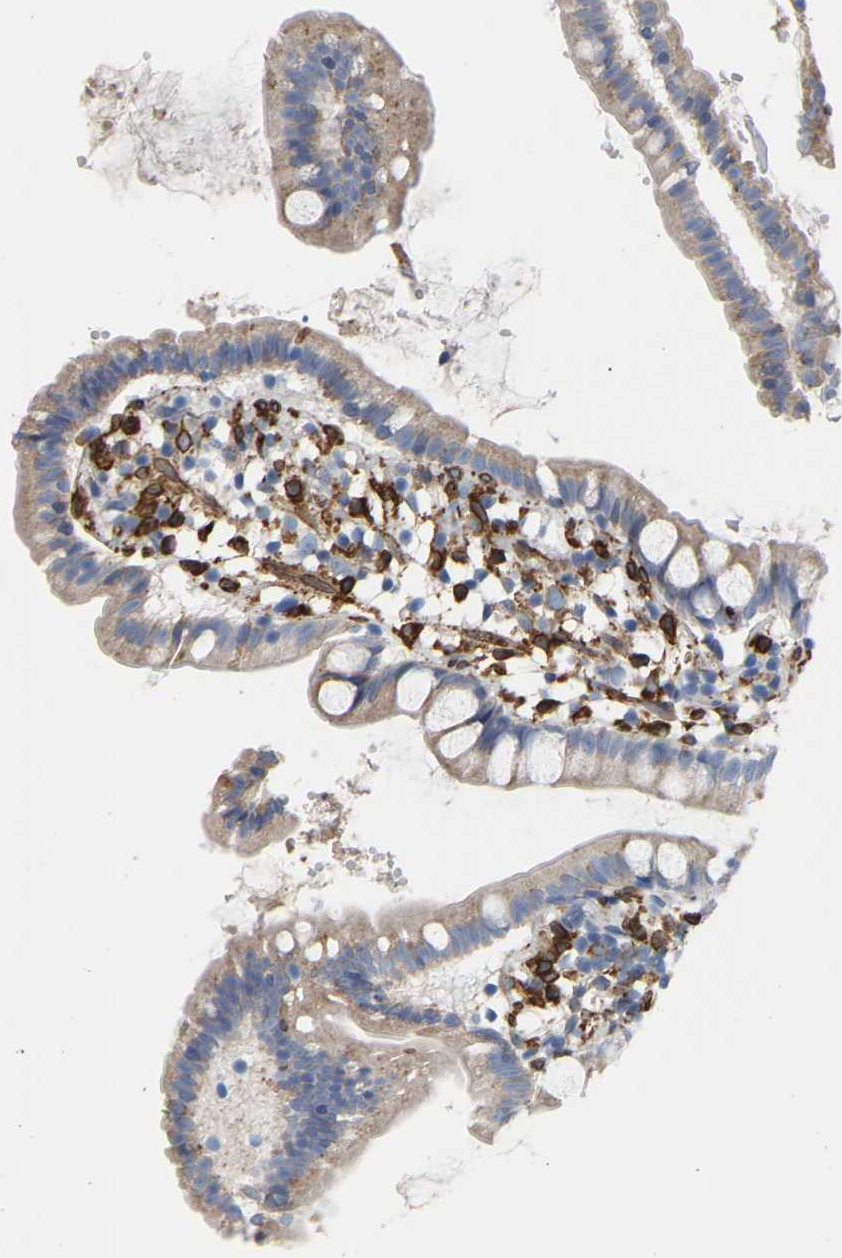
{"staining": {"intensity": "moderate", "quantity": "25%-75%", "location": "cytoplasmic/membranous"}, "tissue": "small intestine", "cell_type": "Glandular cells", "image_type": "normal", "snomed": [{"axis": "morphology", "description": "Normal tissue, NOS"}, {"axis": "topography", "description": "Small intestine"}], "caption": "Protein expression analysis of normal human small intestine reveals moderate cytoplasmic/membranous expression in about 25%-75% of glandular cells. (DAB (3,3'-diaminobenzidine) IHC with brightfield microscopy, high magnification).", "gene": "PTGS1", "patient": {"sex": "female", "age": 84}}